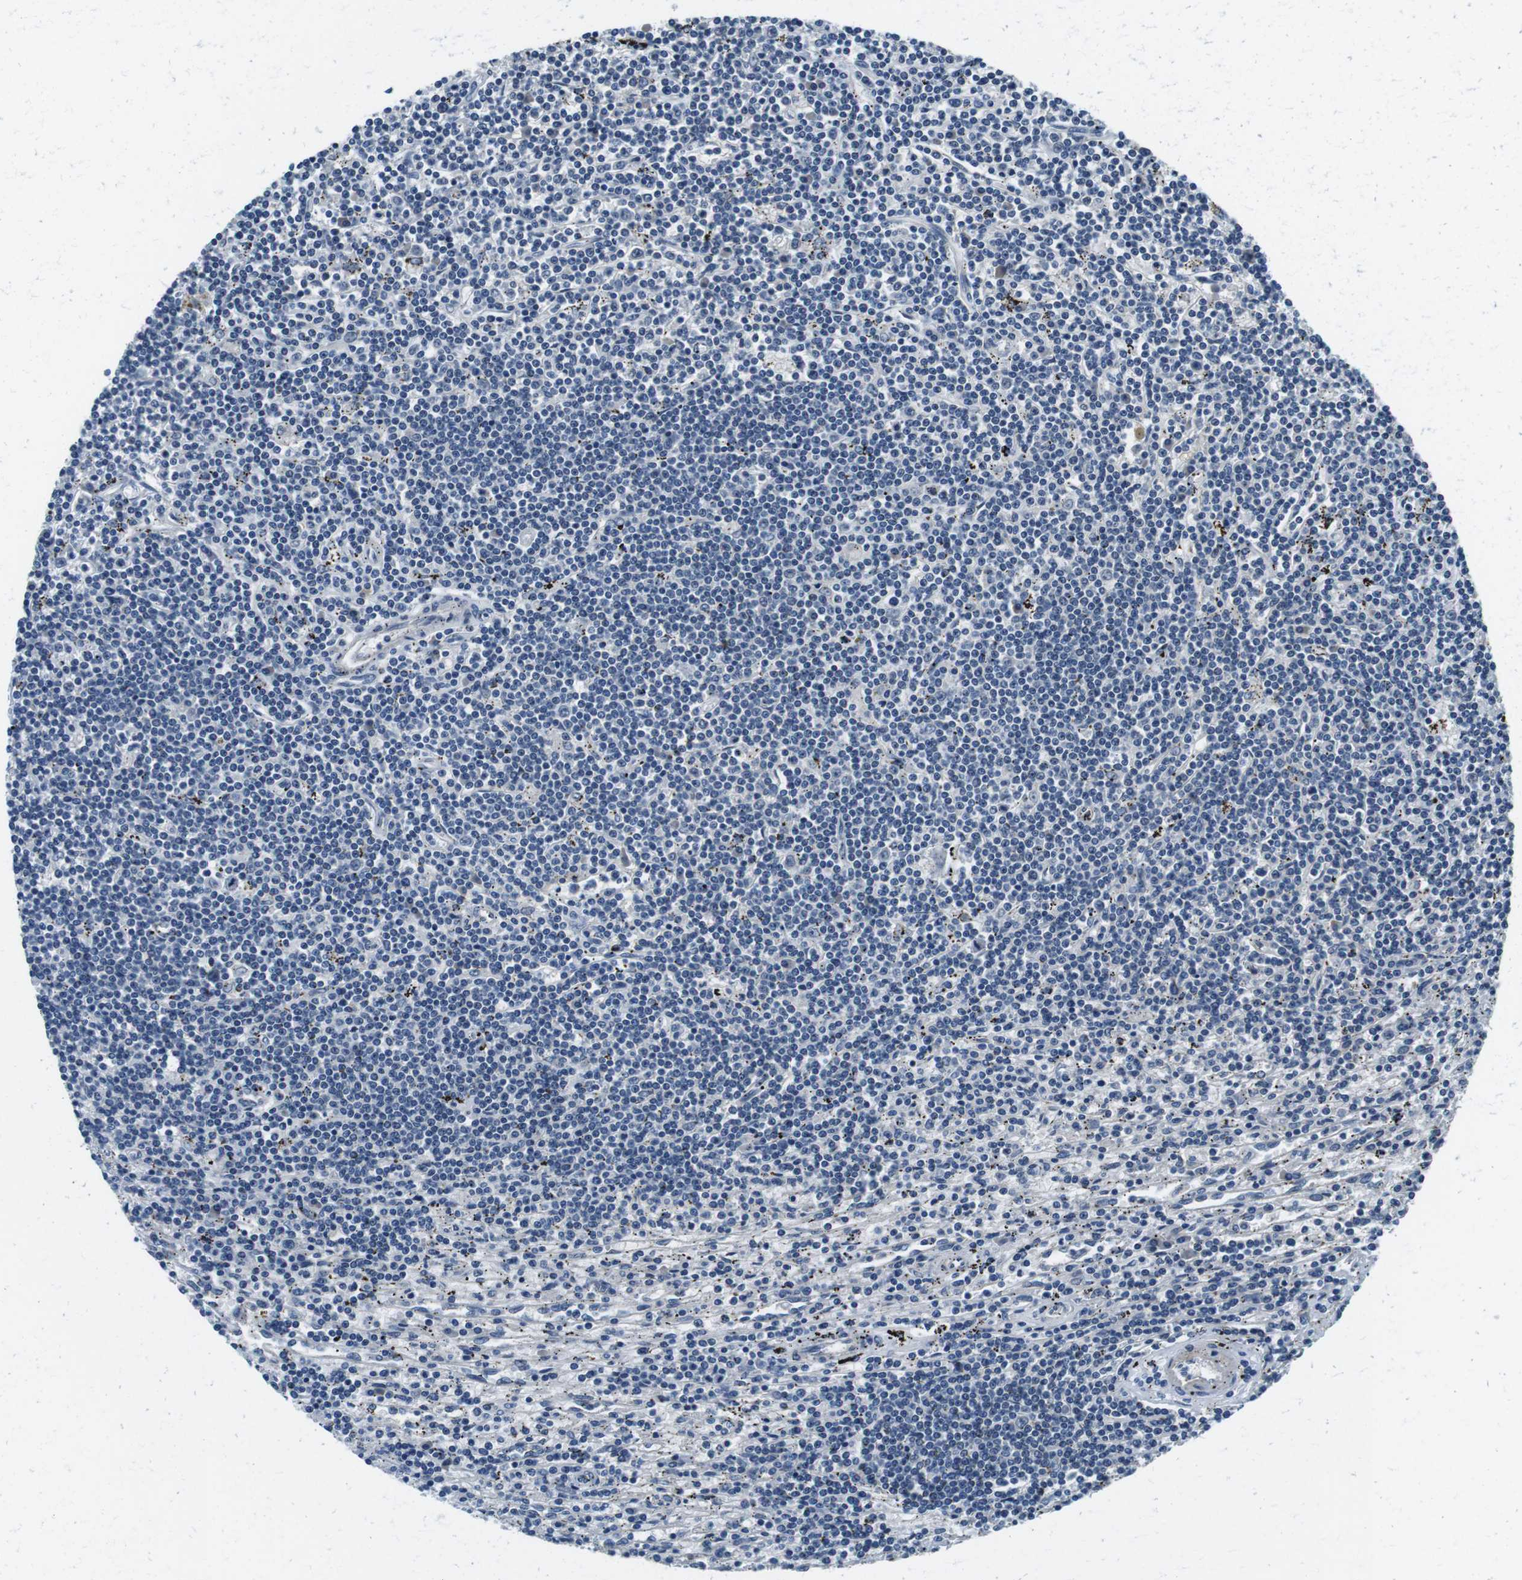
{"staining": {"intensity": "negative", "quantity": "none", "location": "none"}, "tissue": "lymphoma", "cell_type": "Tumor cells", "image_type": "cancer", "snomed": [{"axis": "morphology", "description": "Malignant lymphoma, non-Hodgkin's type, Low grade"}, {"axis": "topography", "description": "Spleen"}], "caption": "Immunohistochemistry histopathology image of neoplastic tissue: human lymphoma stained with DAB displays no significant protein positivity in tumor cells.", "gene": "DTNA", "patient": {"sex": "male", "age": 76}}